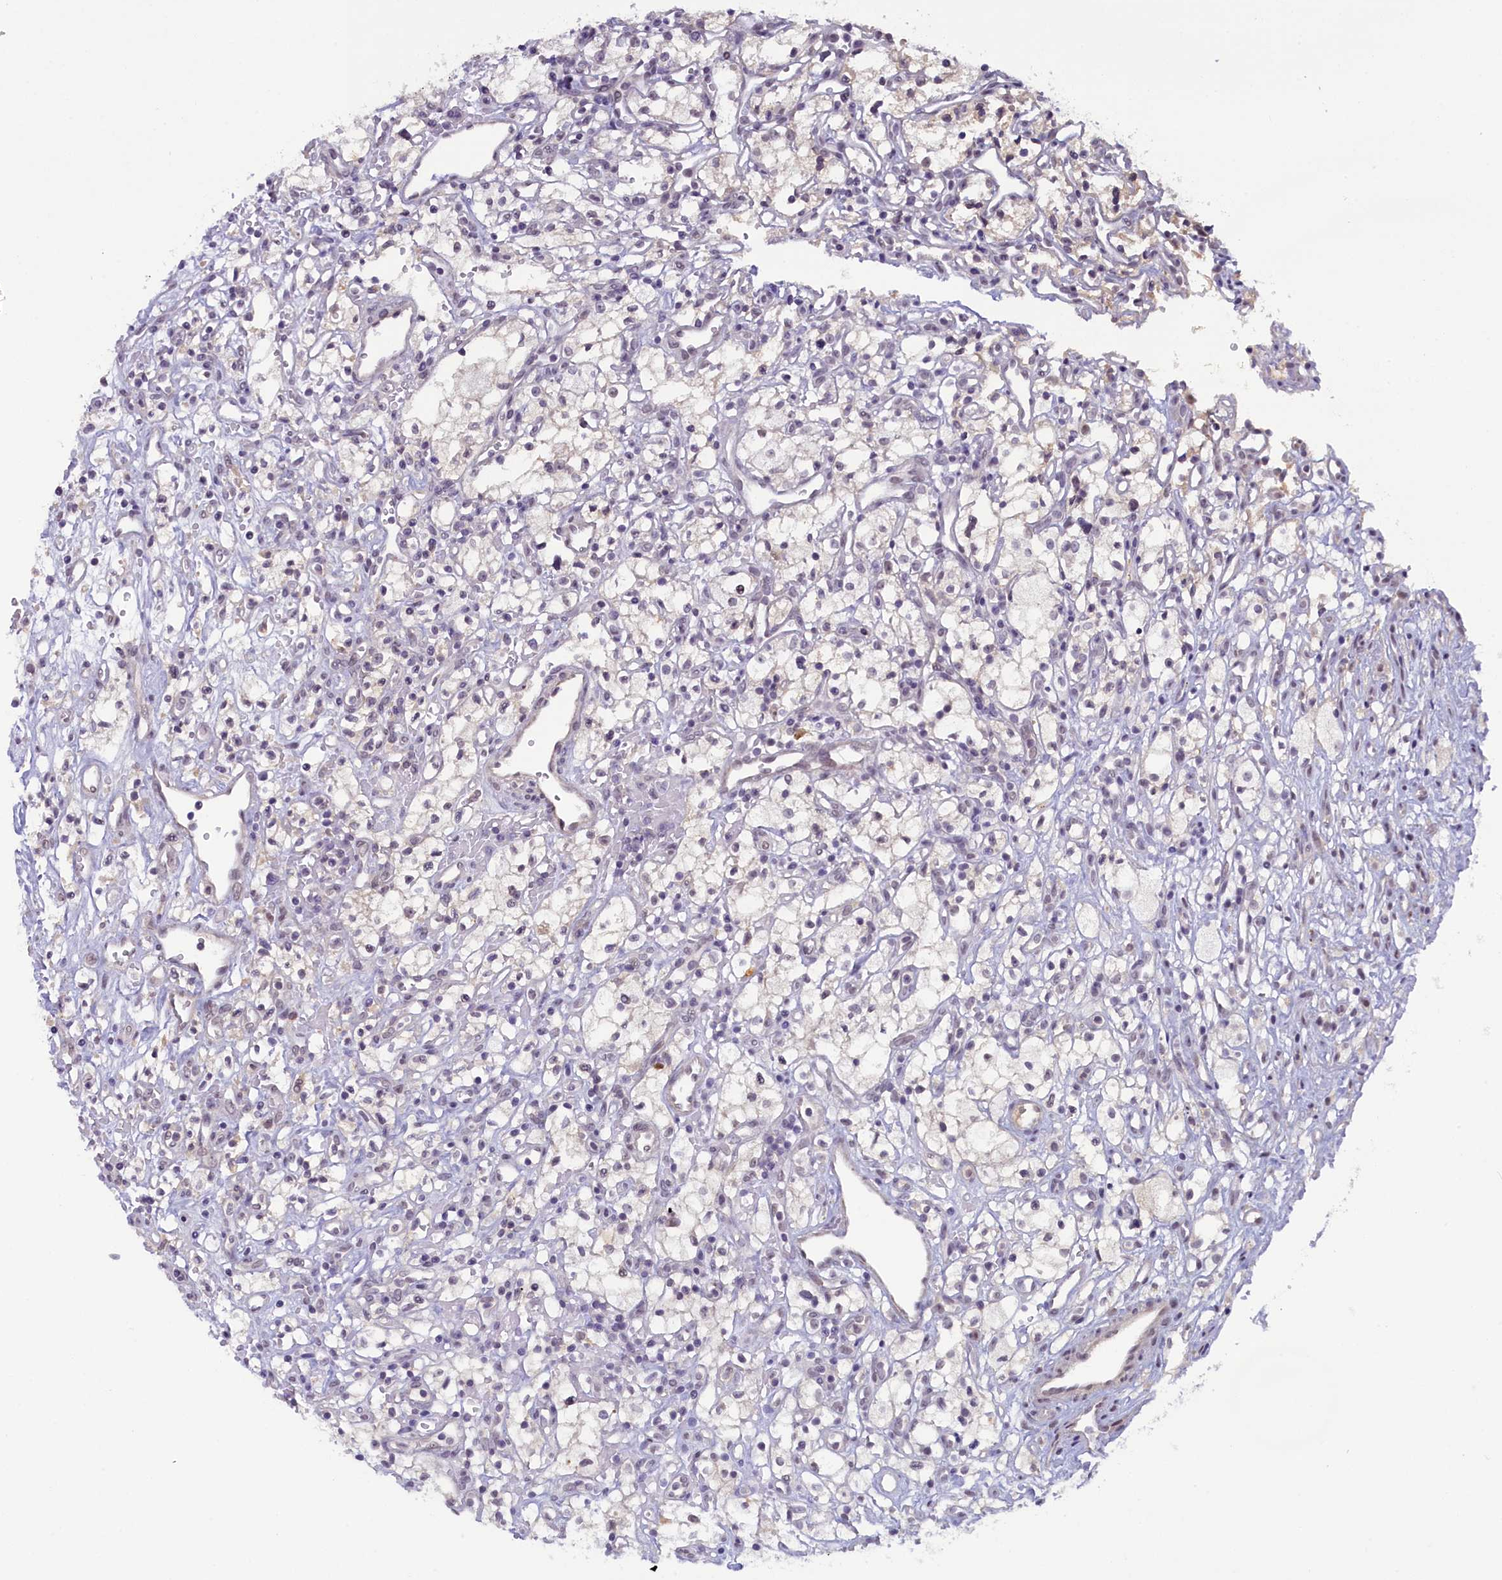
{"staining": {"intensity": "weak", "quantity": "<25%", "location": "nuclear"}, "tissue": "renal cancer", "cell_type": "Tumor cells", "image_type": "cancer", "snomed": [{"axis": "morphology", "description": "Adenocarcinoma, NOS"}, {"axis": "topography", "description": "Kidney"}], "caption": "Tumor cells are negative for brown protein staining in renal adenocarcinoma.", "gene": "CRAMP1", "patient": {"sex": "male", "age": 59}}